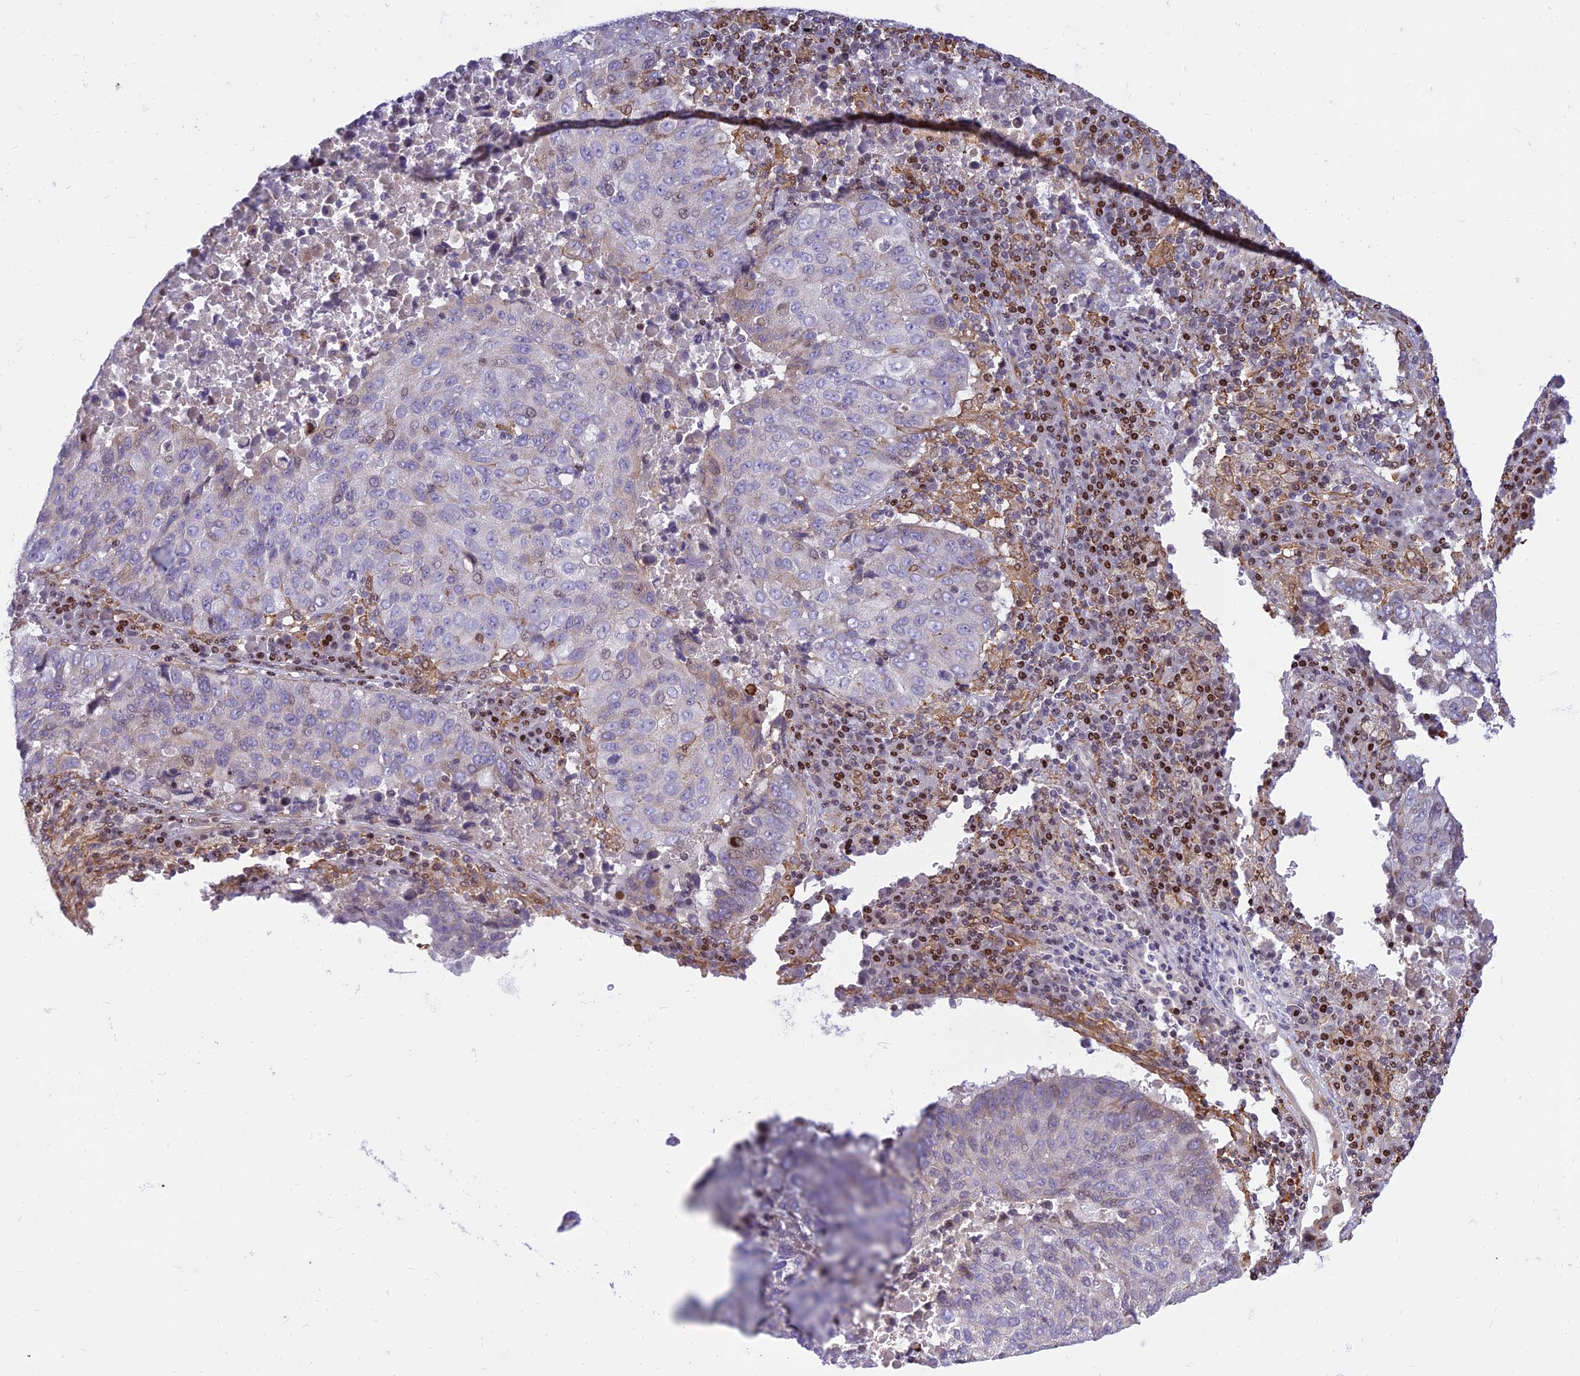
{"staining": {"intensity": "negative", "quantity": "none", "location": "none"}, "tissue": "lung cancer", "cell_type": "Tumor cells", "image_type": "cancer", "snomed": [{"axis": "morphology", "description": "Squamous cell carcinoma, NOS"}, {"axis": "topography", "description": "Lung"}], "caption": "Human lung squamous cell carcinoma stained for a protein using IHC exhibits no staining in tumor cells.", "gene": "FAM186B", "patient": {"sex": "male", "age": 73}}